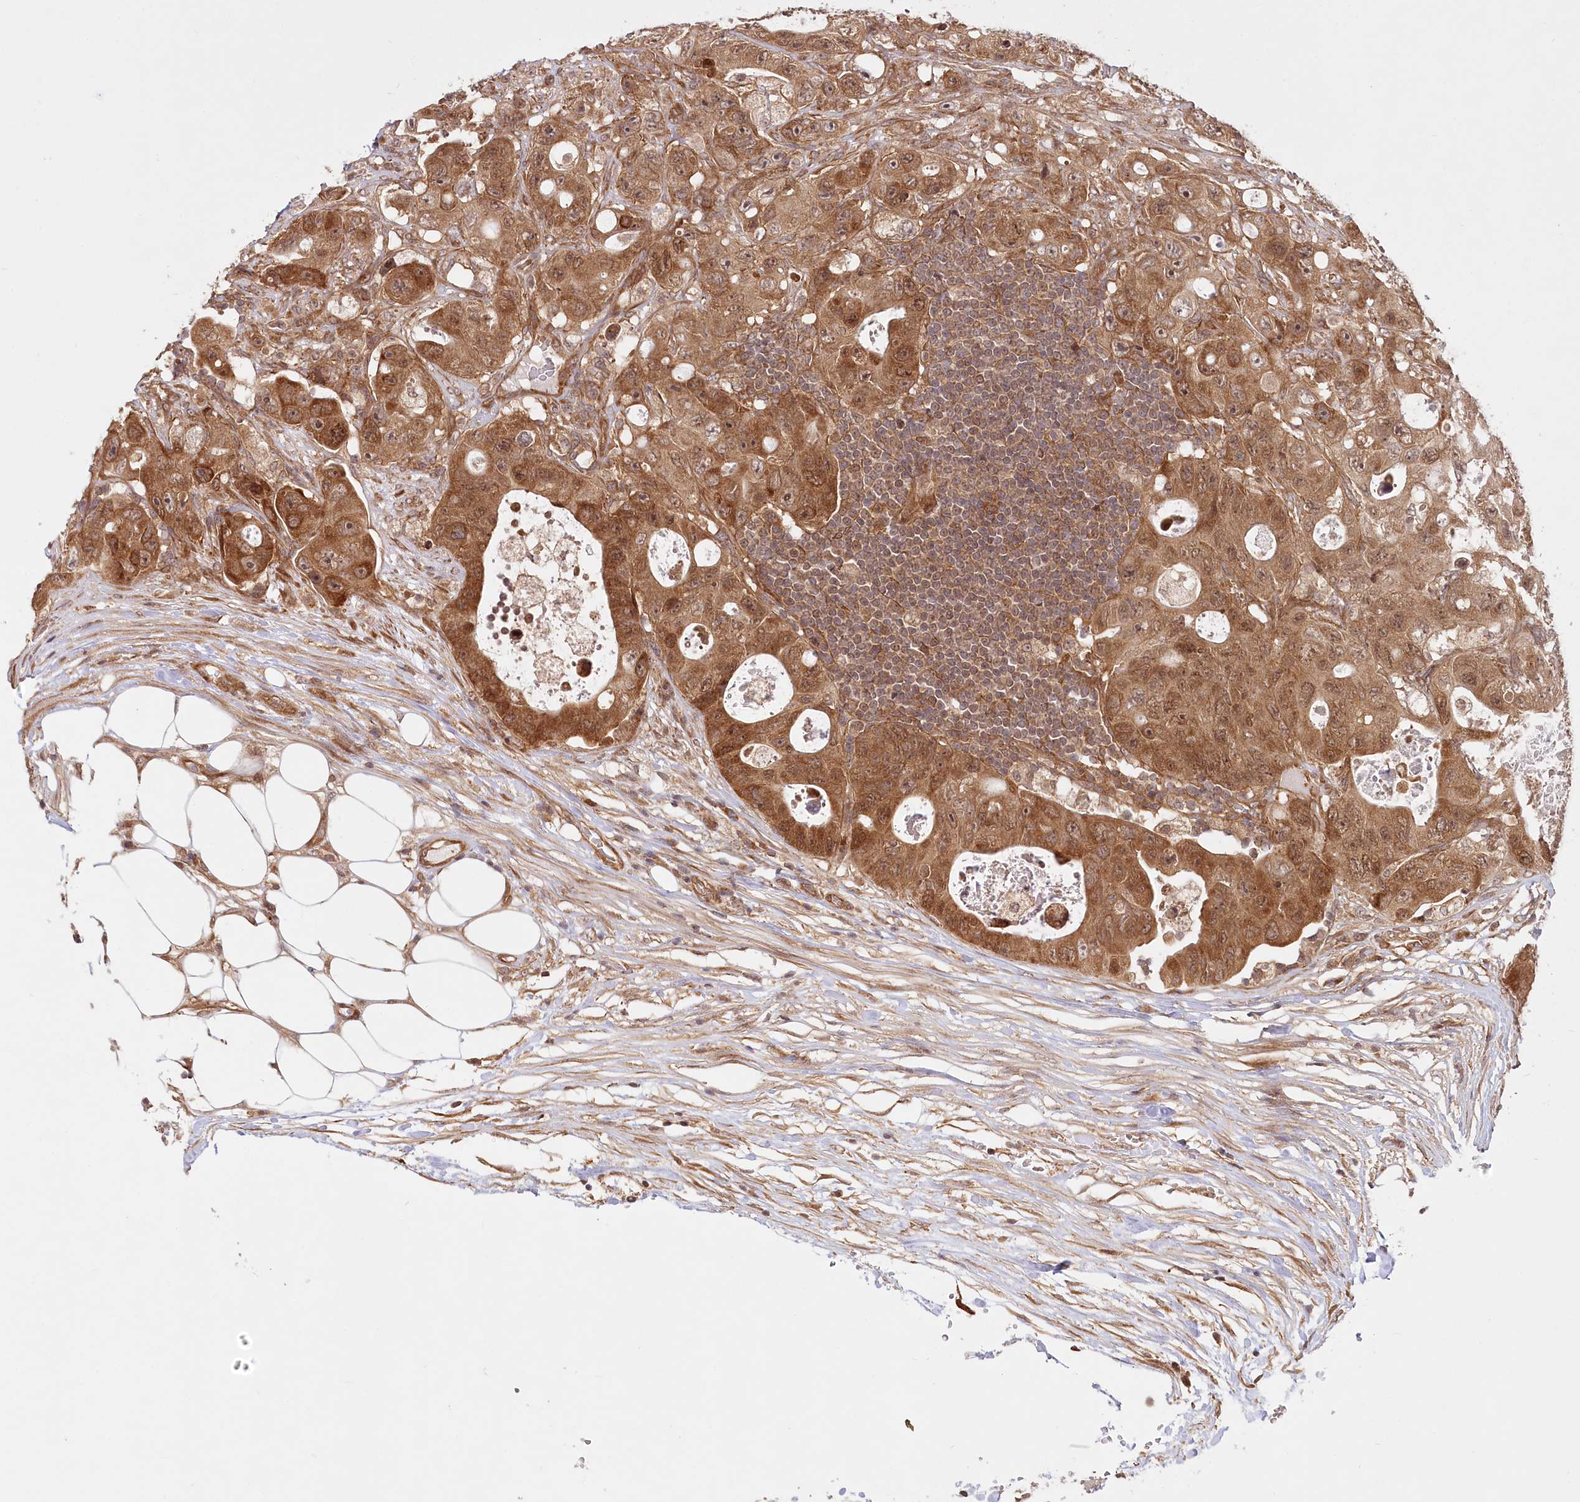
{"staining": {"intensity": "moderate", "quantity": ">75%", "location": "cytoplasmic/membranous,nuclear"}, "tissue": "colorectal cancer", "cell_type": "Tumor cells", "image_type": "cancer", "snomed": [{"axis": "morphology", "description": "Adenocarcinoma, NOS"}, {"axis": "topography", "description": "Colon"}], "caption": "Colorectal cancer stained with a brown dye demonstrates moderate cytoplasmic/membranous and nuclear positive expression in about >75% of tumor cells.", "gene": "CEP70", "patient": {"sex": "female", "age": 46}}